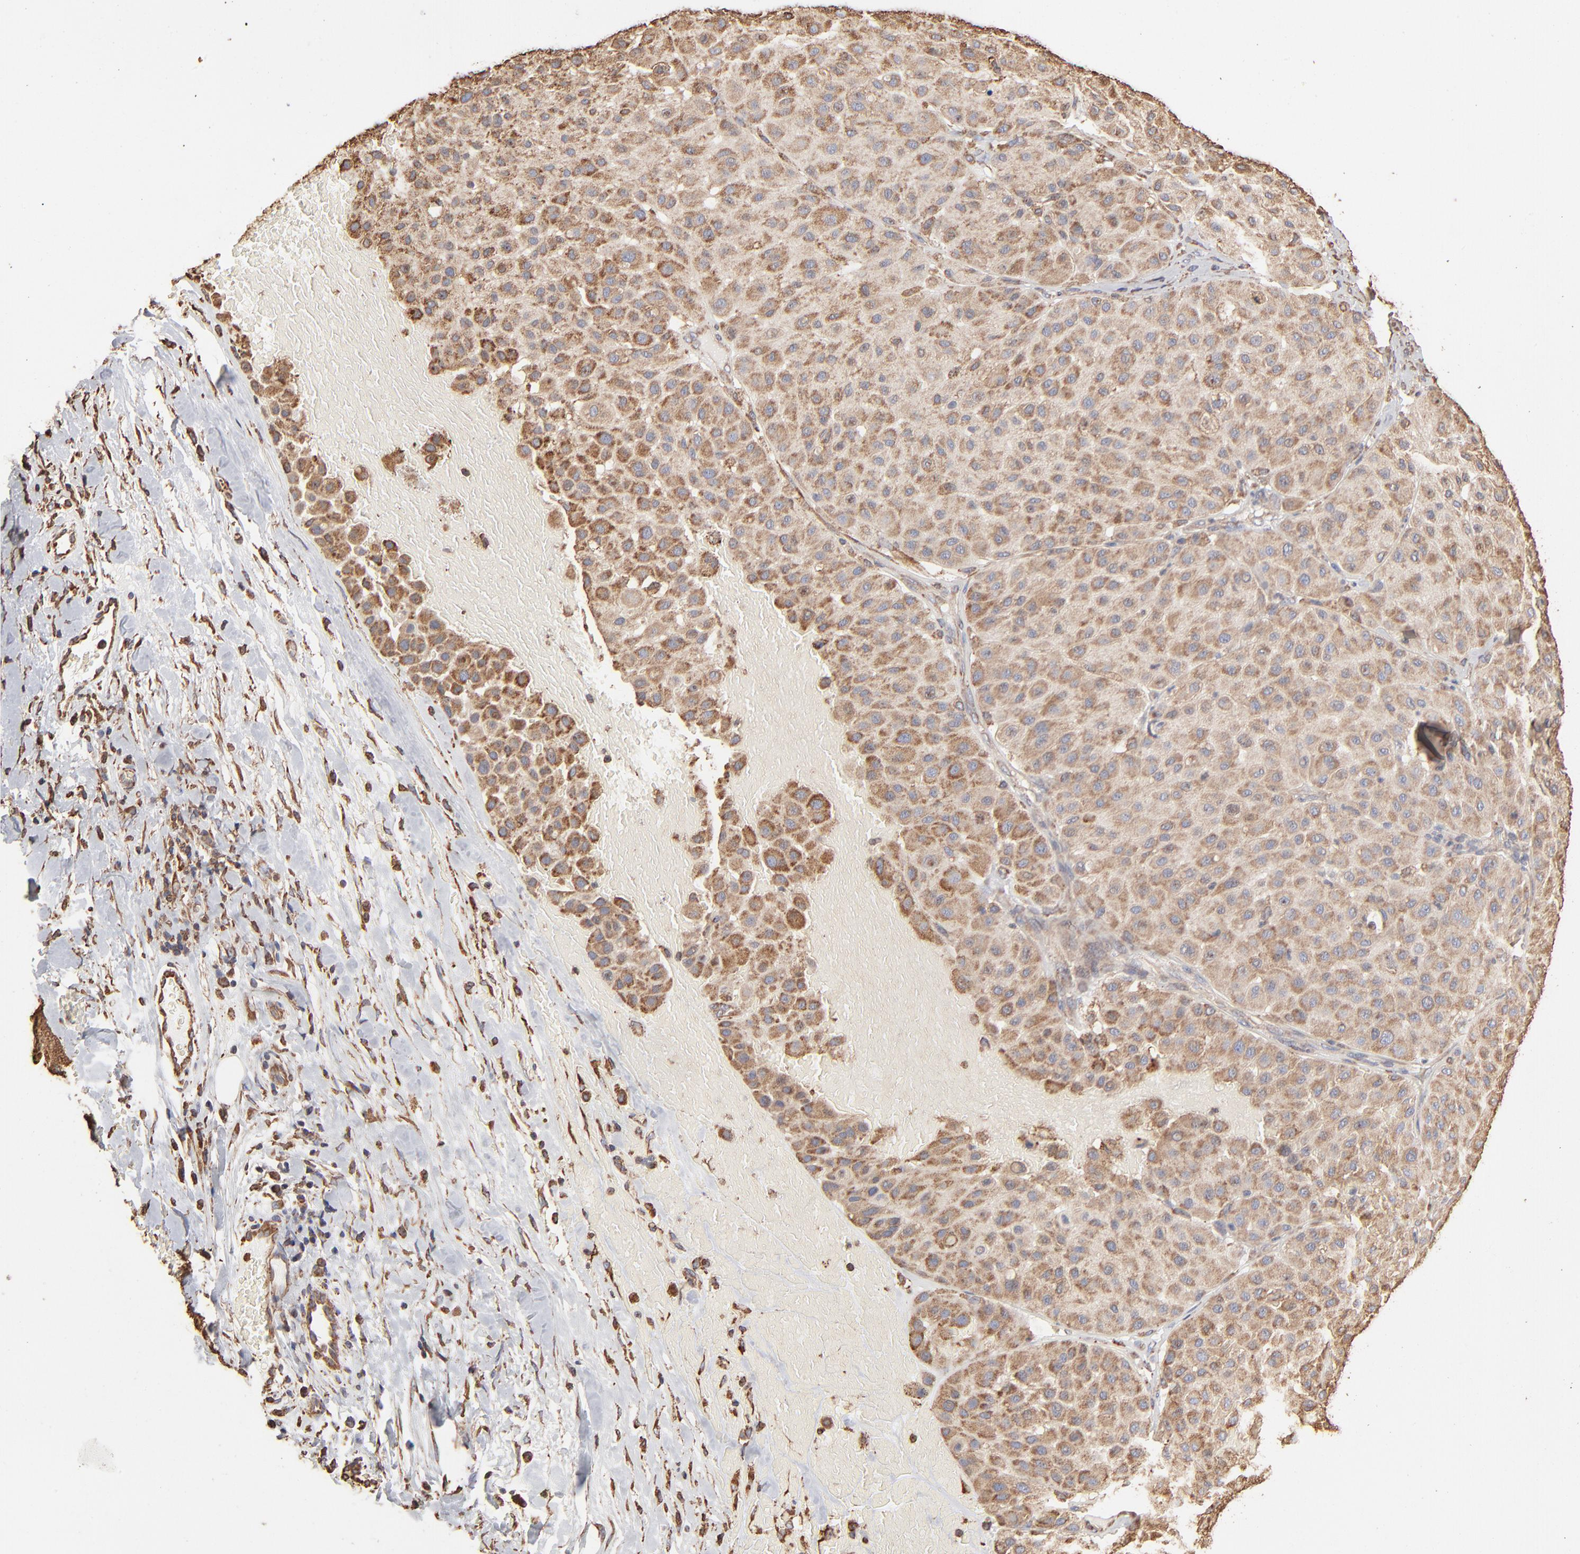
{"staining": {"intensity": "weak", "quantity": ">75%", "location": "cytoplasmic/membranous"}, "tissue": "melanoma", "cell_type": "Tumor cells", "image_type": "cancer", "snomed": [{"axis": "morphology", "description": "Normal tissue, NOS"}, {"axis": "morphology", "description": "Malignant melanoma, Metastatic site"}, {"axis": "topography", "description": "Skin"}], "caption": "DAB (3,3'-diaminobenzidine) immunohistochemical staining of melanoma exhibits weak cytoplasmic/membranous protein positivity in about >75% of tumor cells.", "gene": "PDIA3", "patient": {"sex": "male", "age": 41}}